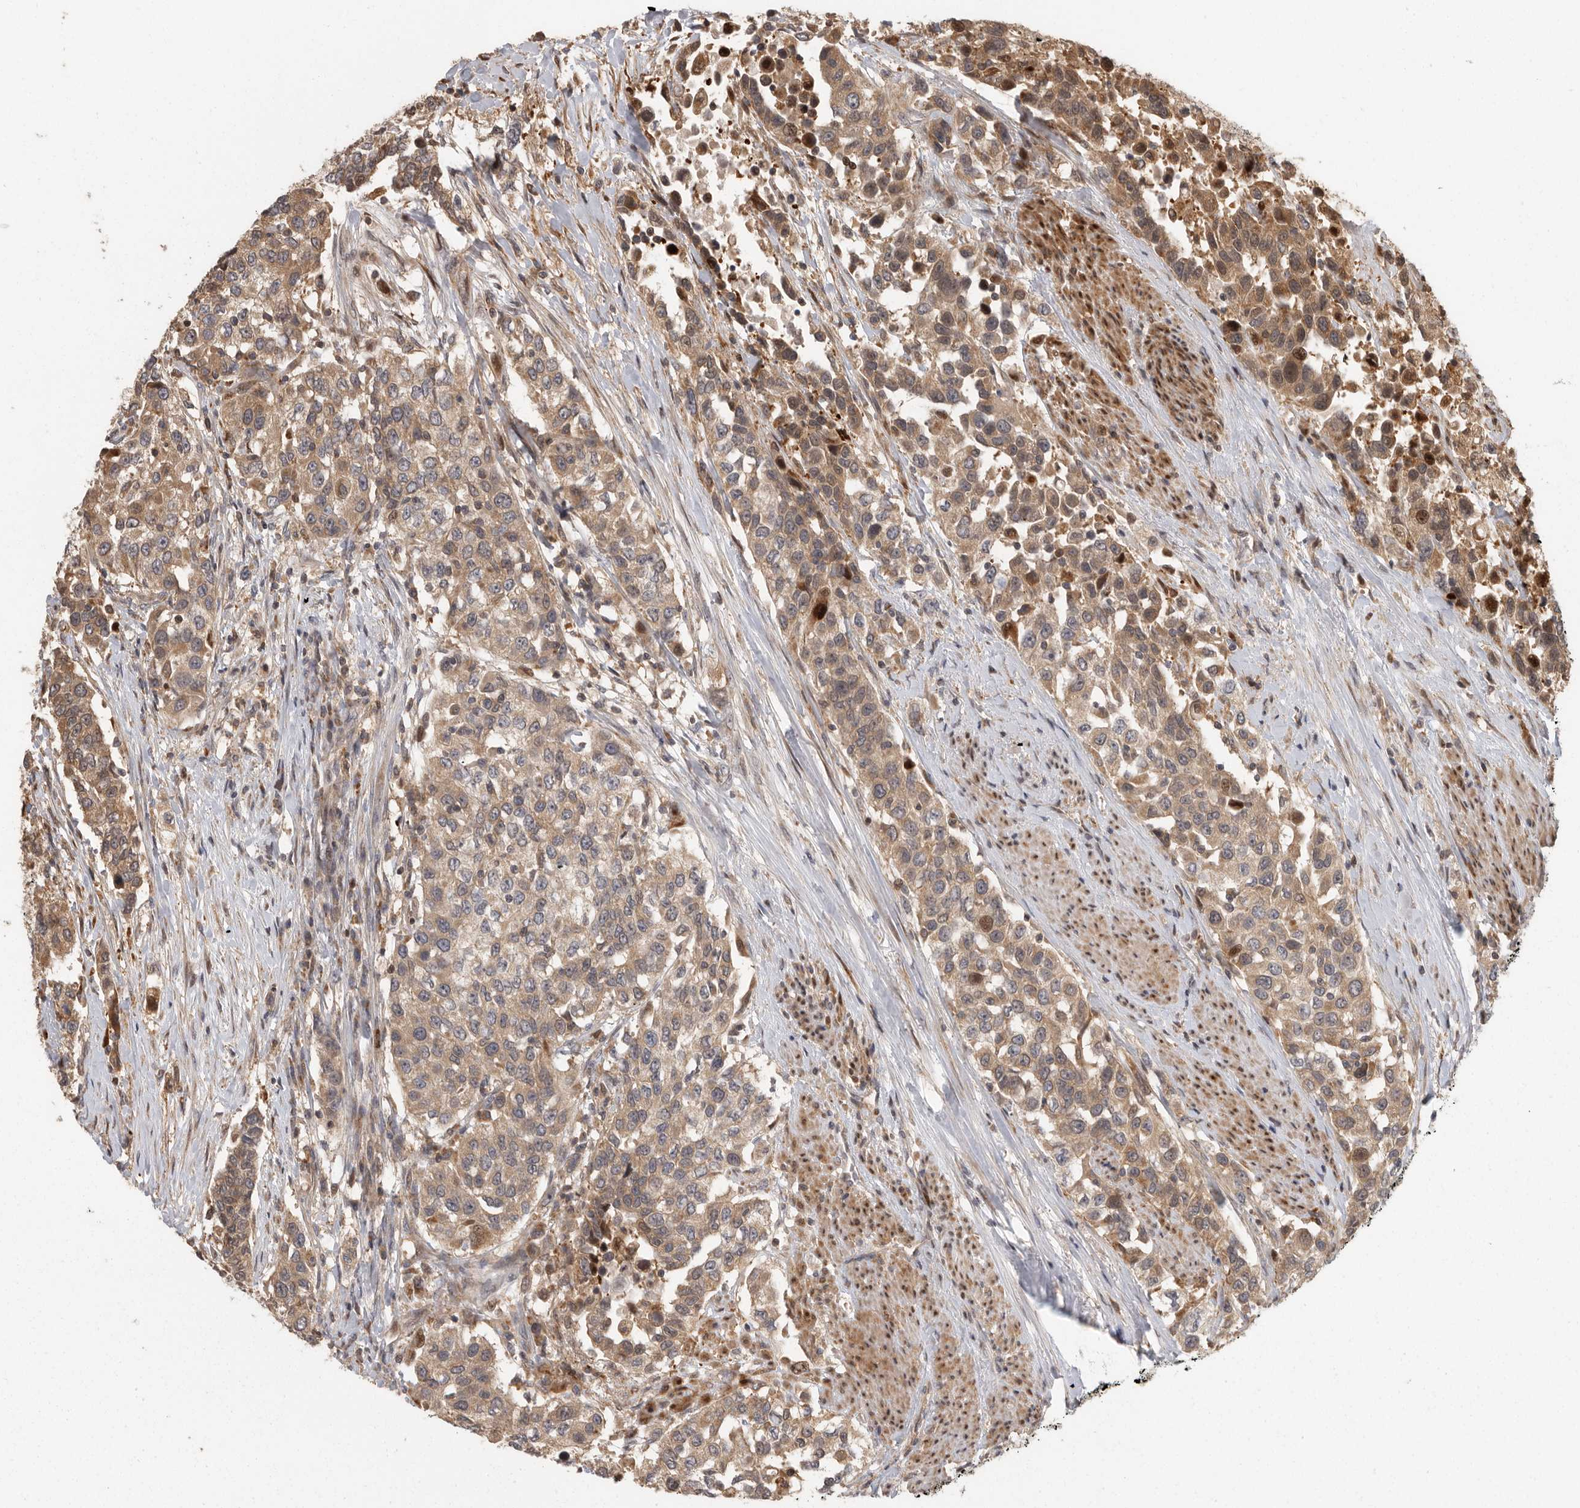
{"staining": {"intensity": "moderate", "quantity": ">75%", "location": "cytoplasmic/membranous"}, "tissue": "urothelial cancer", "cell_type": "Tumor cells", "image_type": "cancer", "snomed": [{"axis": "morphology", "description": "Urothelial carcinoma, High grade"}, {"axis": "topography", "description": "Urinary bladder"}], "caption": "Urothelial carcinoma (high-grade) stained for a protein (brown) reveals moderate cytoplasmic/membranous positive expression in approximately >75% of tumor cells.", "gene": "SWT1", "patient": {"sex": "female", "age": 80}}